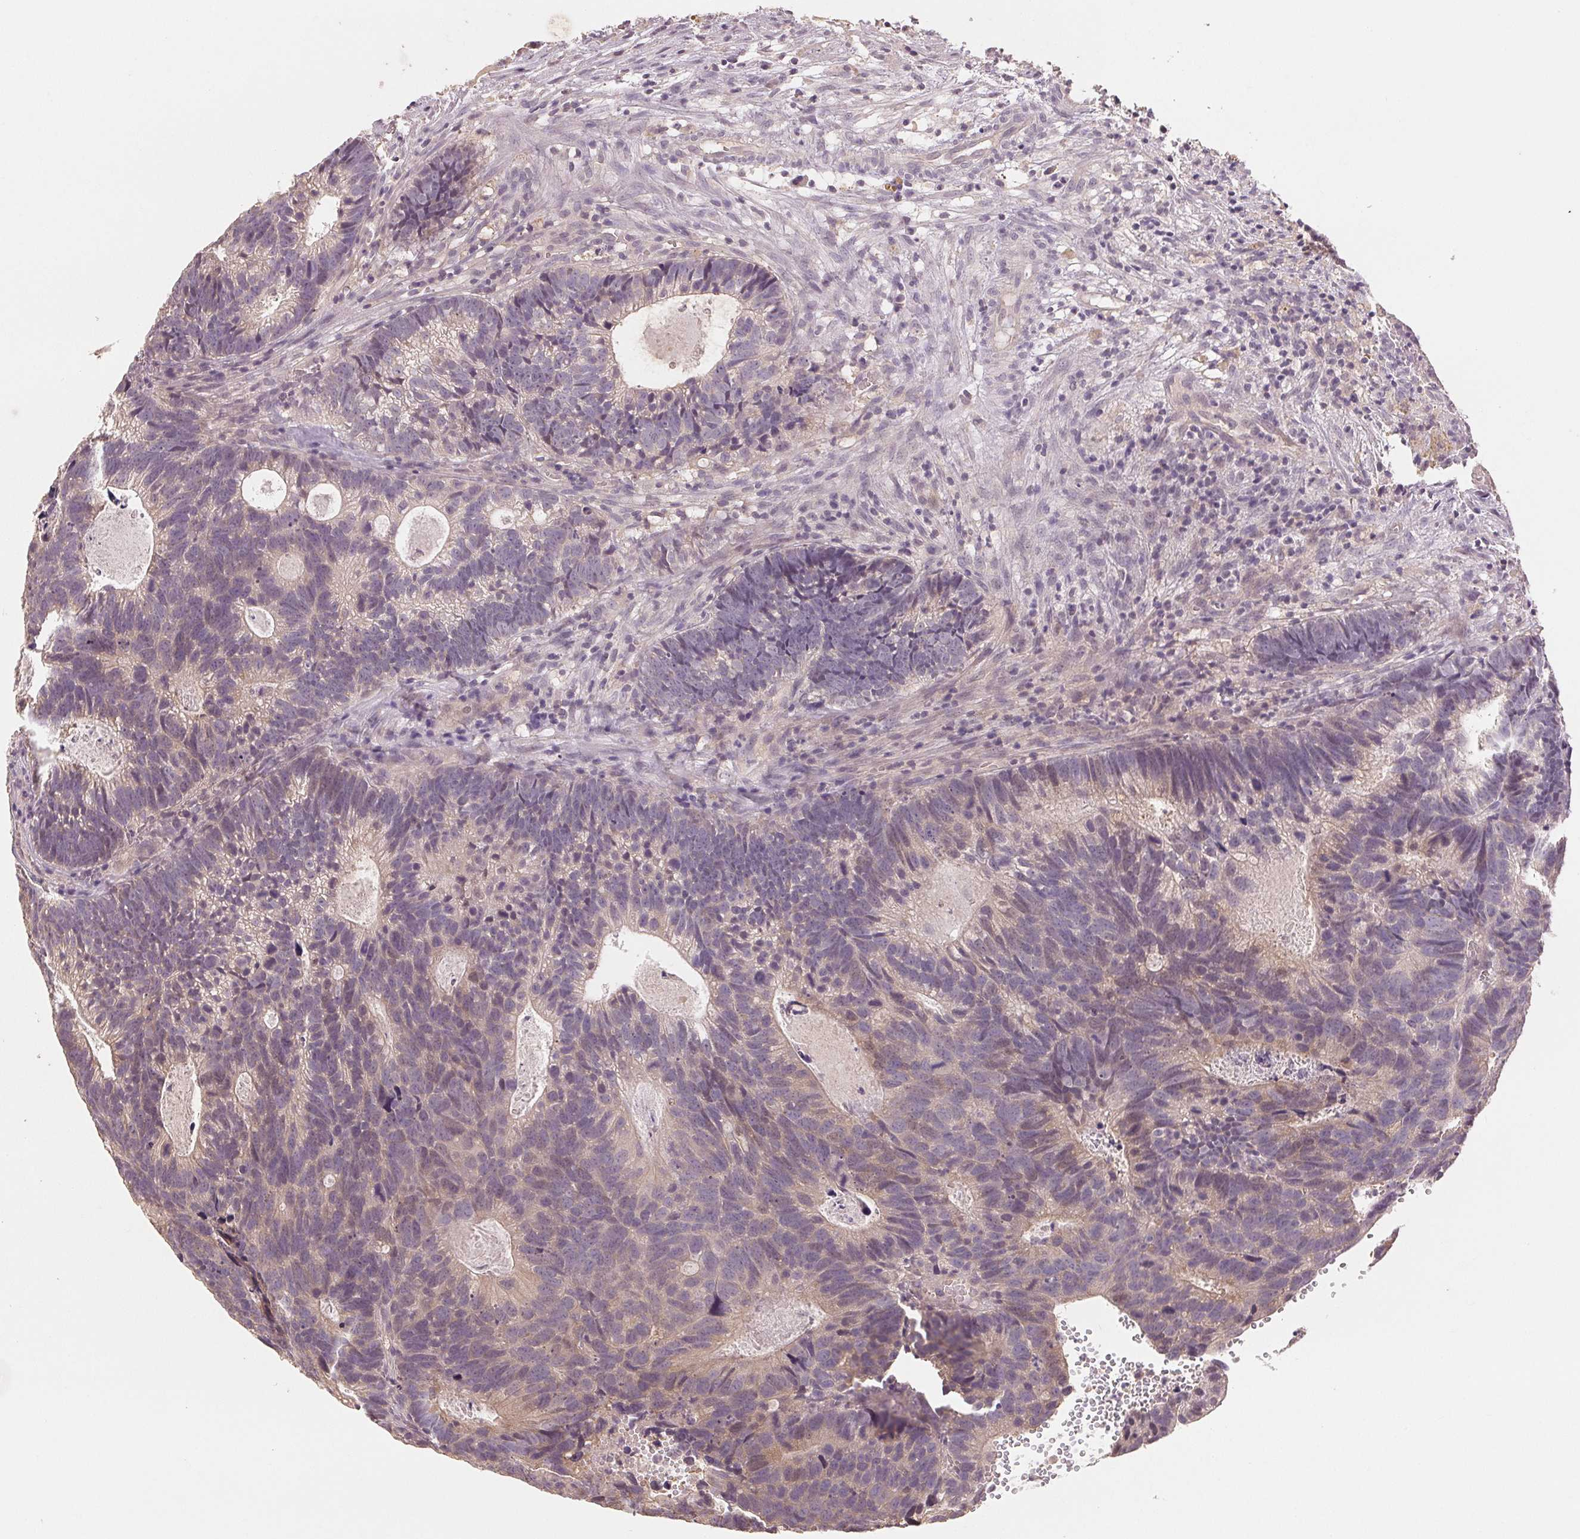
{"staining": {"intensity": "negative", "quantity": "none", "location": "none"}, "tissue": "head and neck cancer", "cell_type": "Tumor cells", "image_type": "cancer", "snomed": [{"axis": "morphology", "description": "Adenocarcinoma, NOS"}, {"axis": "topography", "description": "Head-Neck"}], "caption": "Head and neck adenocarcinoma was stained to show a protein in brown. There is no significant expression in tumor cells.", "gene": "COX14", "patient": {"sex": "male", "age": 62}}